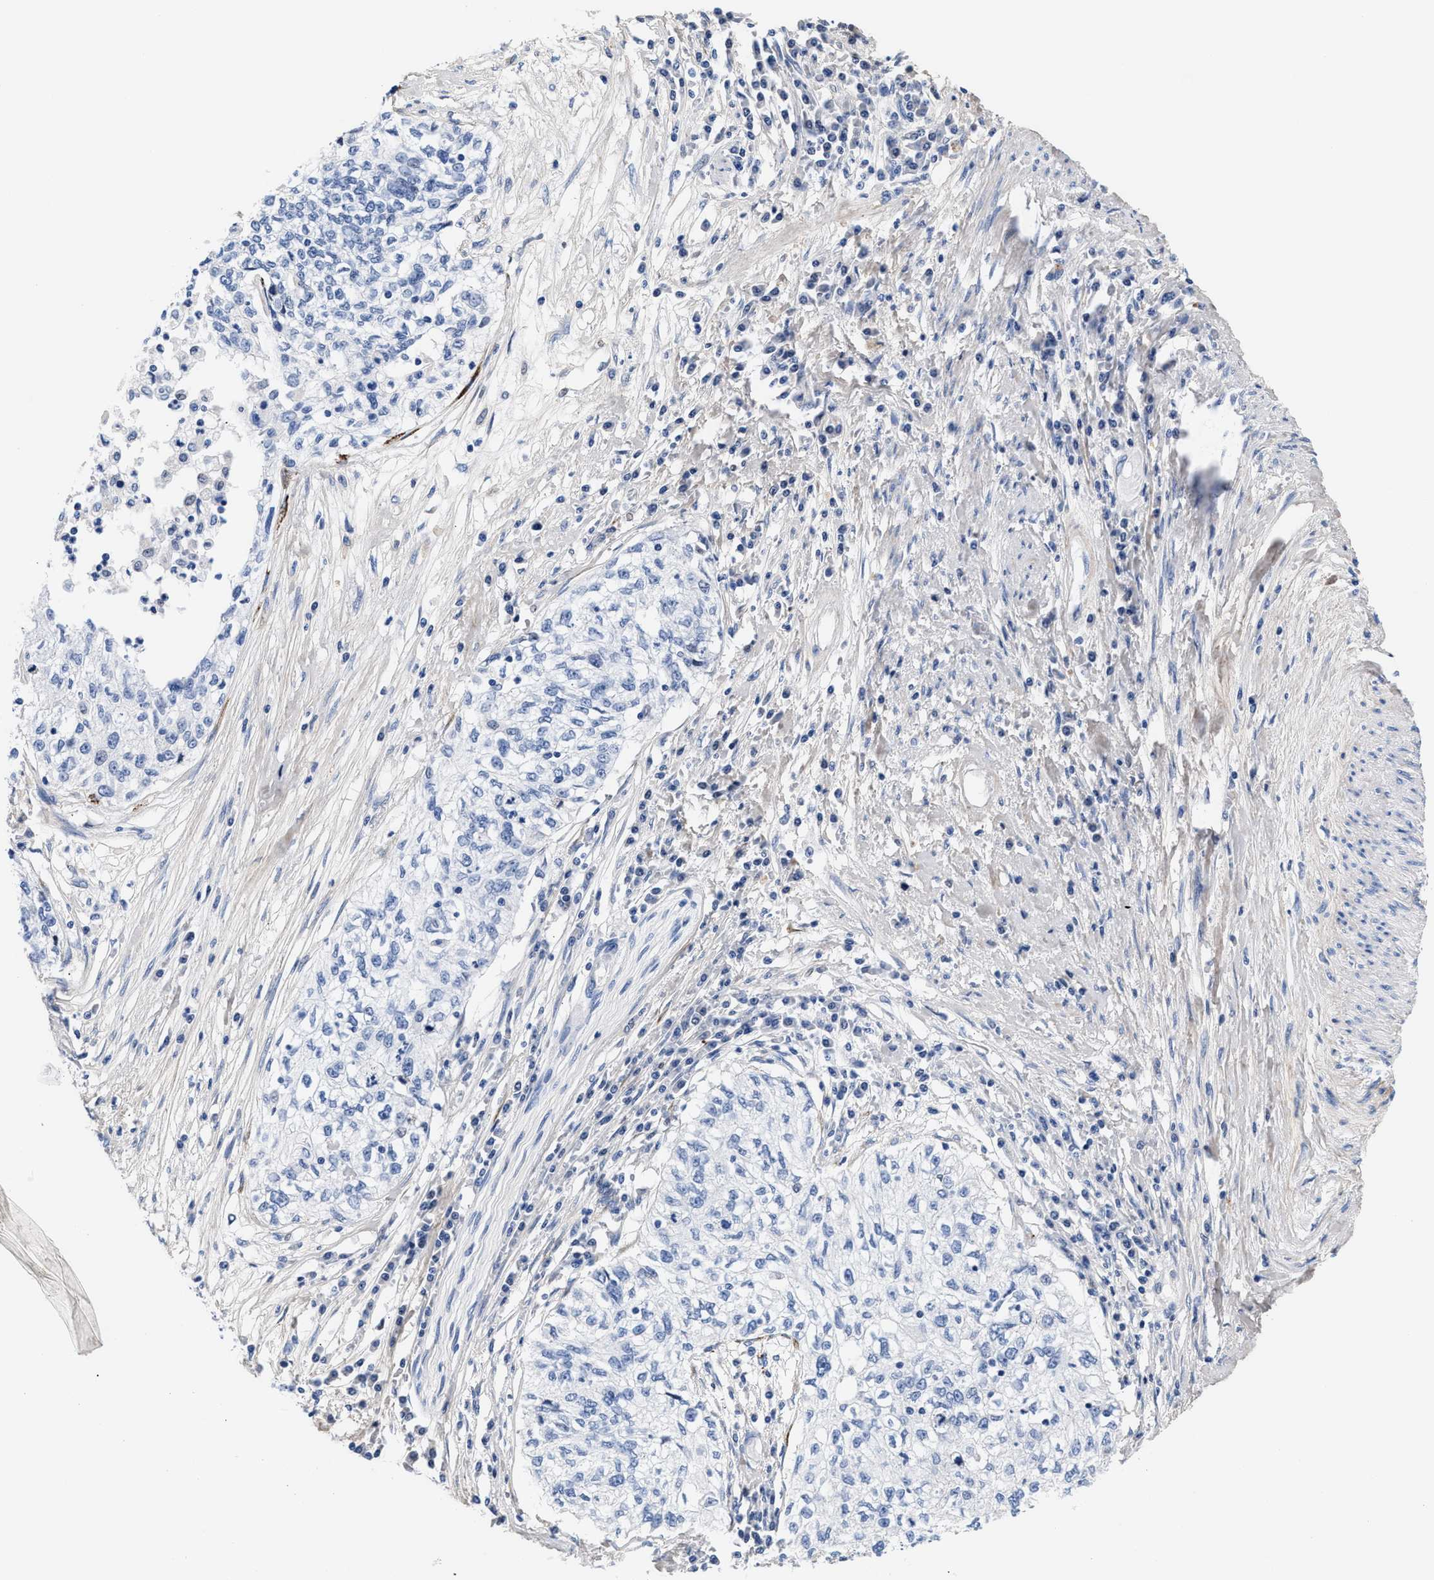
{"staining": {"intensity": "negative", "quantity": "none", "location": "none"}, "tissue": "cervical cancer", "cell_type": "Tumor cells", "image_type": "cancer", "snomed": [{"axis": "morphology", "description": "Squamous cell carcinoma, NOS"}, {"axis": "topography", "description": "Cervix"}], "caption": "Tumor cells are negative for protein expression in human cervical squamous cell carcinoma.", "gene": "ACTL7B", "patient": {"sex": "female", "age": 57}}